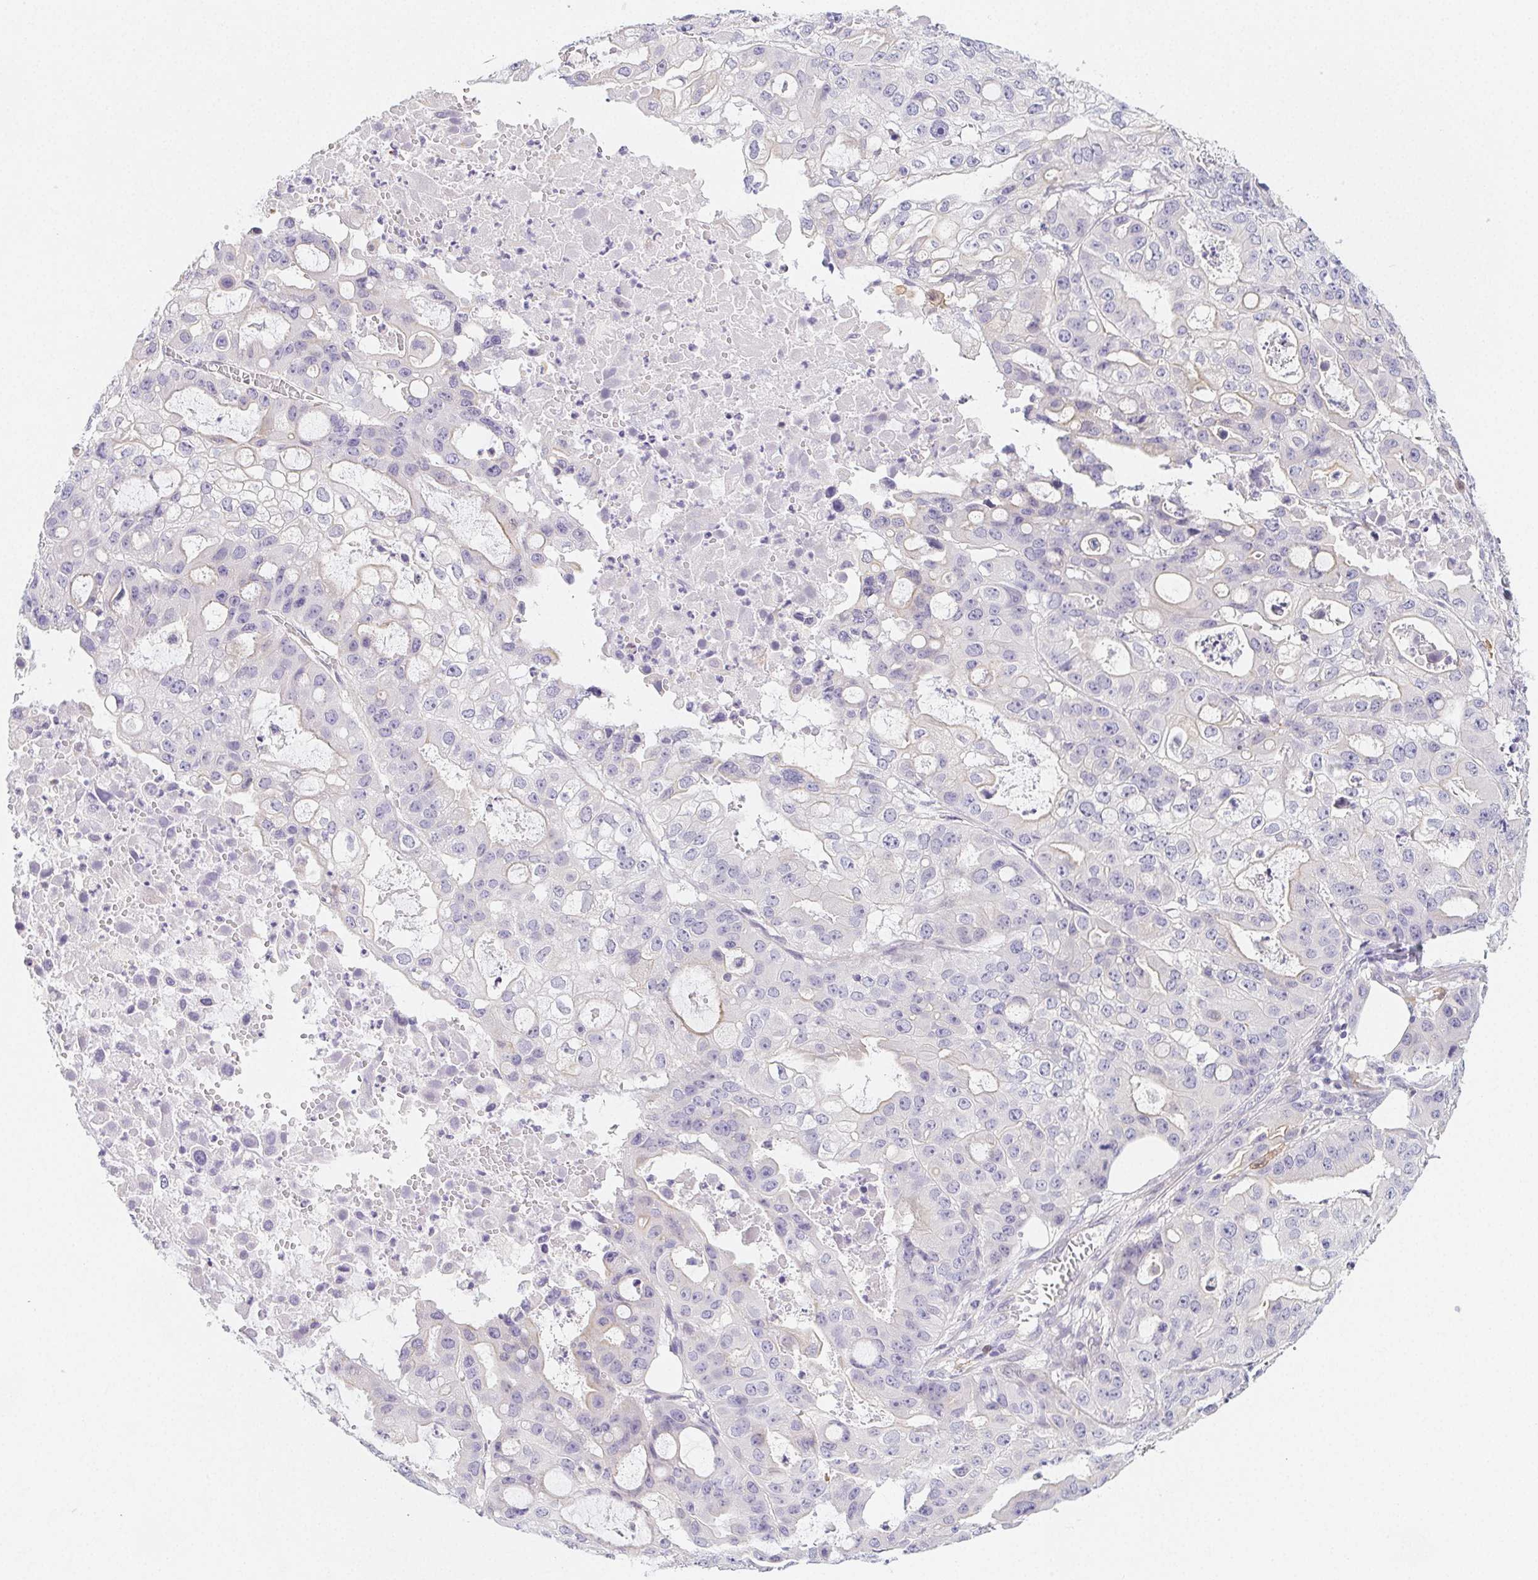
{"staining": {"intensity": "negative", "quantity": "none", "location": "none"}, "tissue": "ovarian cancer", "cell_type": "Tumor cells", "image_type": "cancer", "snomed": [{"axis": "morphology", "description": "Cystadenocarcinoma, serous, NOS"}, {"axis": "topography", "description": "Ovary"}], "caption": "DAB (3,3'-diaminobenzidine) immunohistochemical staining of ovarian serous cystadenocarcinoma displays no significant staining in tumor cells. The staining was performed using DAB (3,3'-diaminobenzidine) to visualize the protein expression in brown, while the nuclei were stained in blue with hematoxylin (Magnification: 20x).", "gene": "ZBBX", "patient": {"sex": "female", "age": 56}}